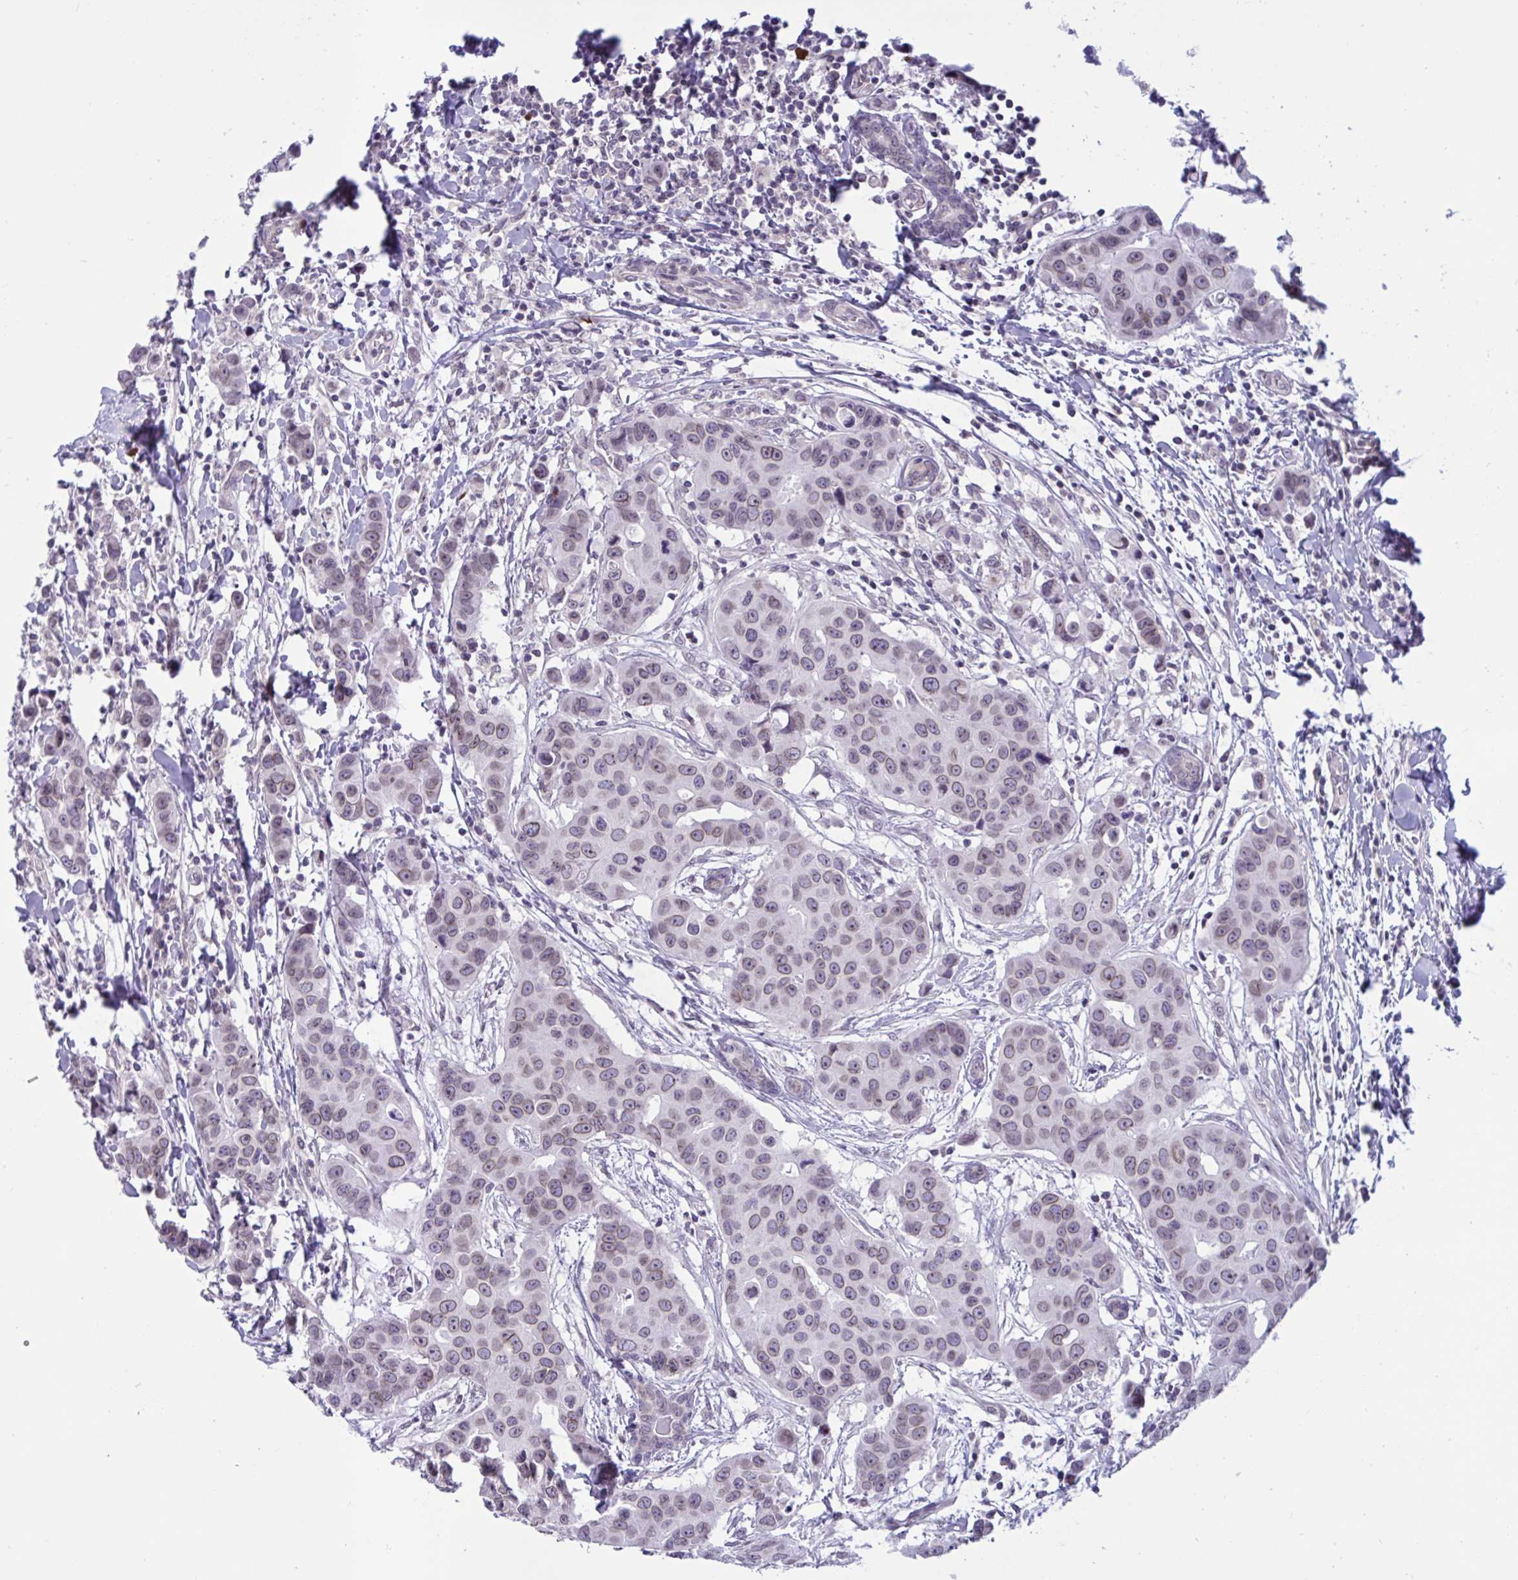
{"staining": {"intensity": "weak", "quantity": ">75%", "location": "nuclear"}, "tissue": "breast cancer", "cell_type": "Tumor cells", "image_type": "cancer", "snomed": [{"axis": "morphology", "description": "Duct carcinoma"}, {"axis": "topography", "description": "Breast"}], "caption": "Immunohistochemical staining of human invasive ductal carcinoma (breast) displays weak nuclear protein staining in about >75% of tumor cells.", "gene": "DOCK11", "patient": {"sex": "female", "age": 24}}